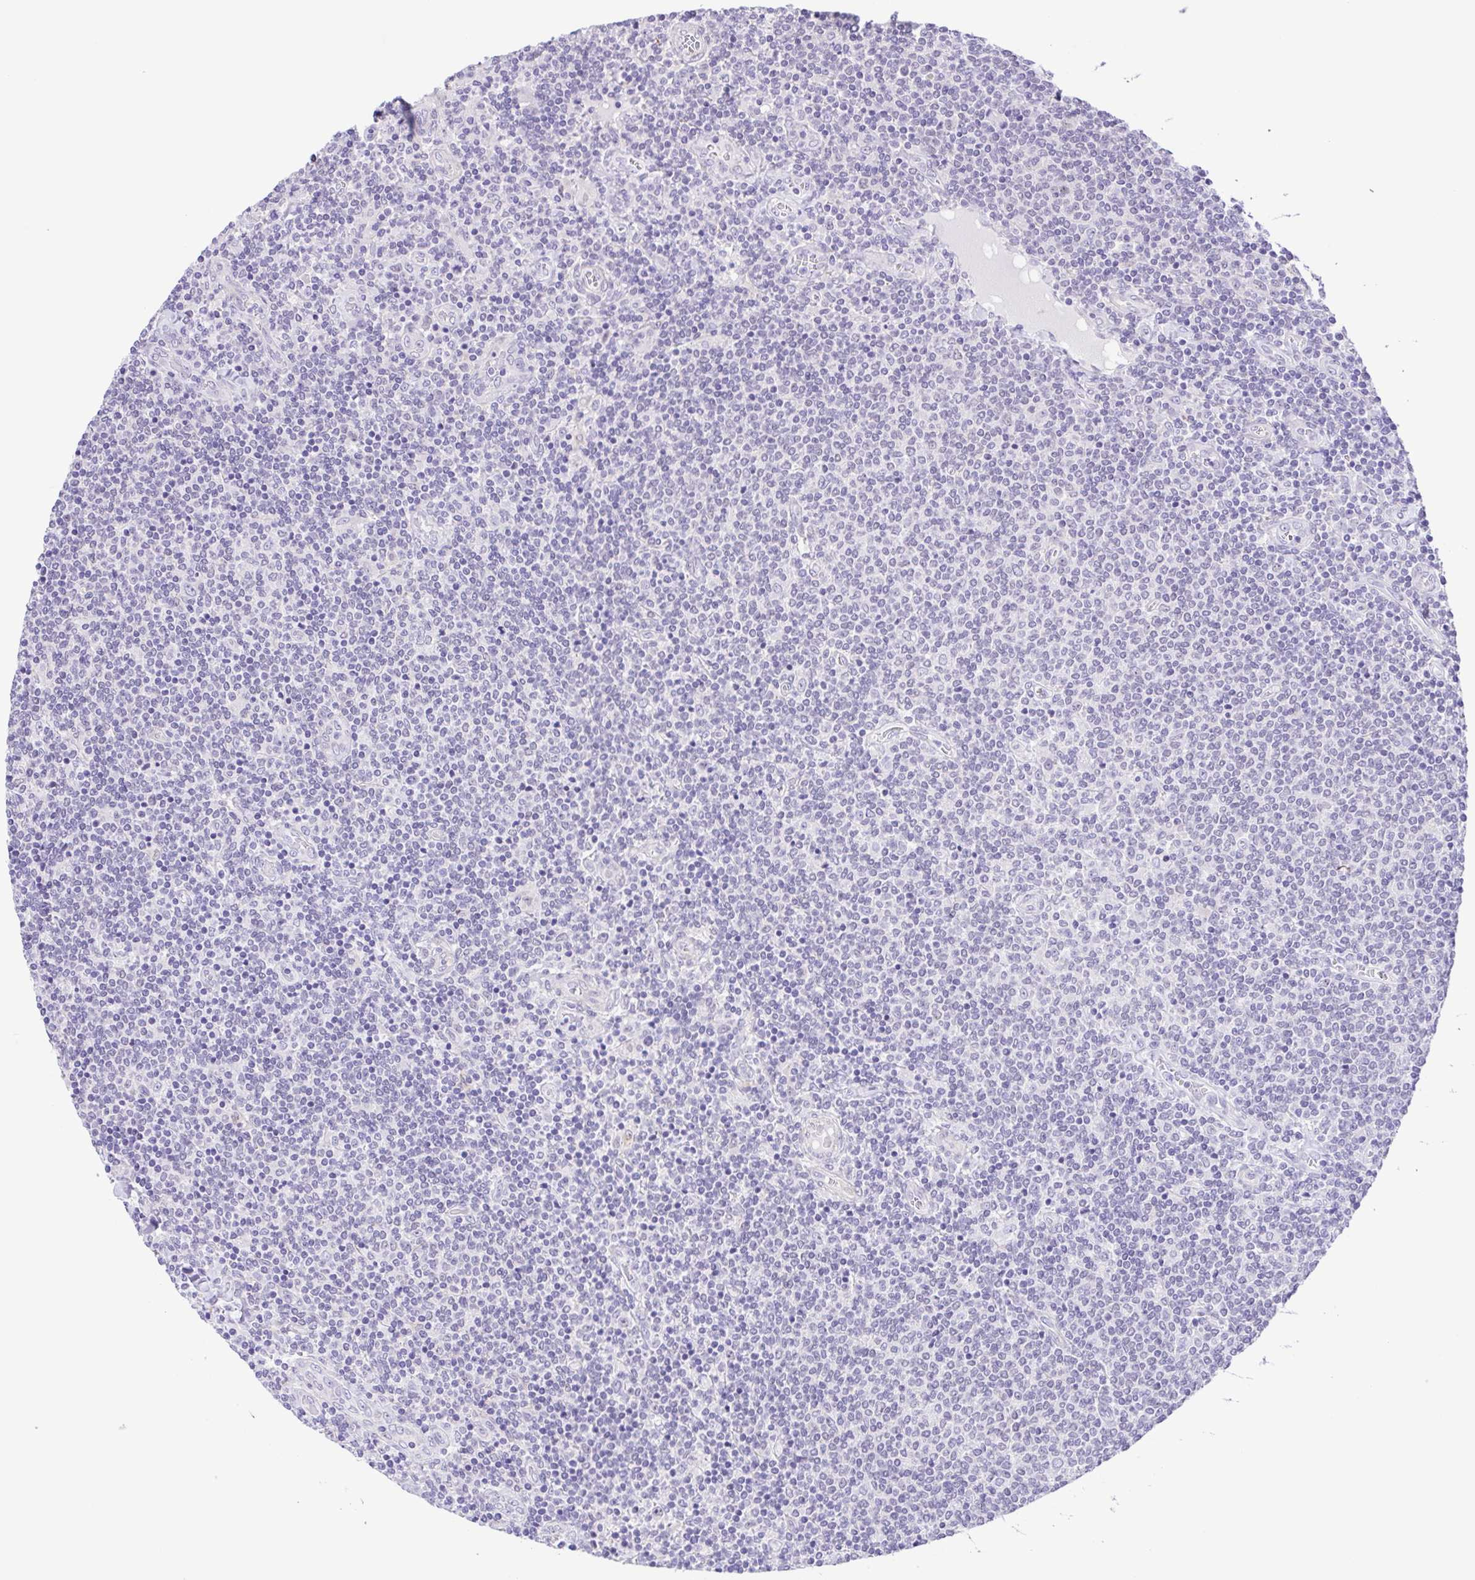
{"staining": {"intensity": "negative", "quantity": "none", "location": "none"}, "tissue": "lymphoma", "cell_type": "Tumor cells", "image_type": "cancer", "snomed": [{"axis": "morphology", "description": "Malignant lymphoma, non-Hodgkin's type, Low grade"}, {"axis": "topography", "description": "Lymph node"}], "caption": "High power microscopy micrograph of an IHC photomicrograph of low-grade malignant lymphoma, non-Hodgkin's type, revealing no significant positivity in tumor cells. (Brightfield microscopy of DAB (3,3'-diaminobenzidine) immunohistochemistry at high magnification).", "gene": "DCLK2", "patient": {"sex": "male", "age": 52}}